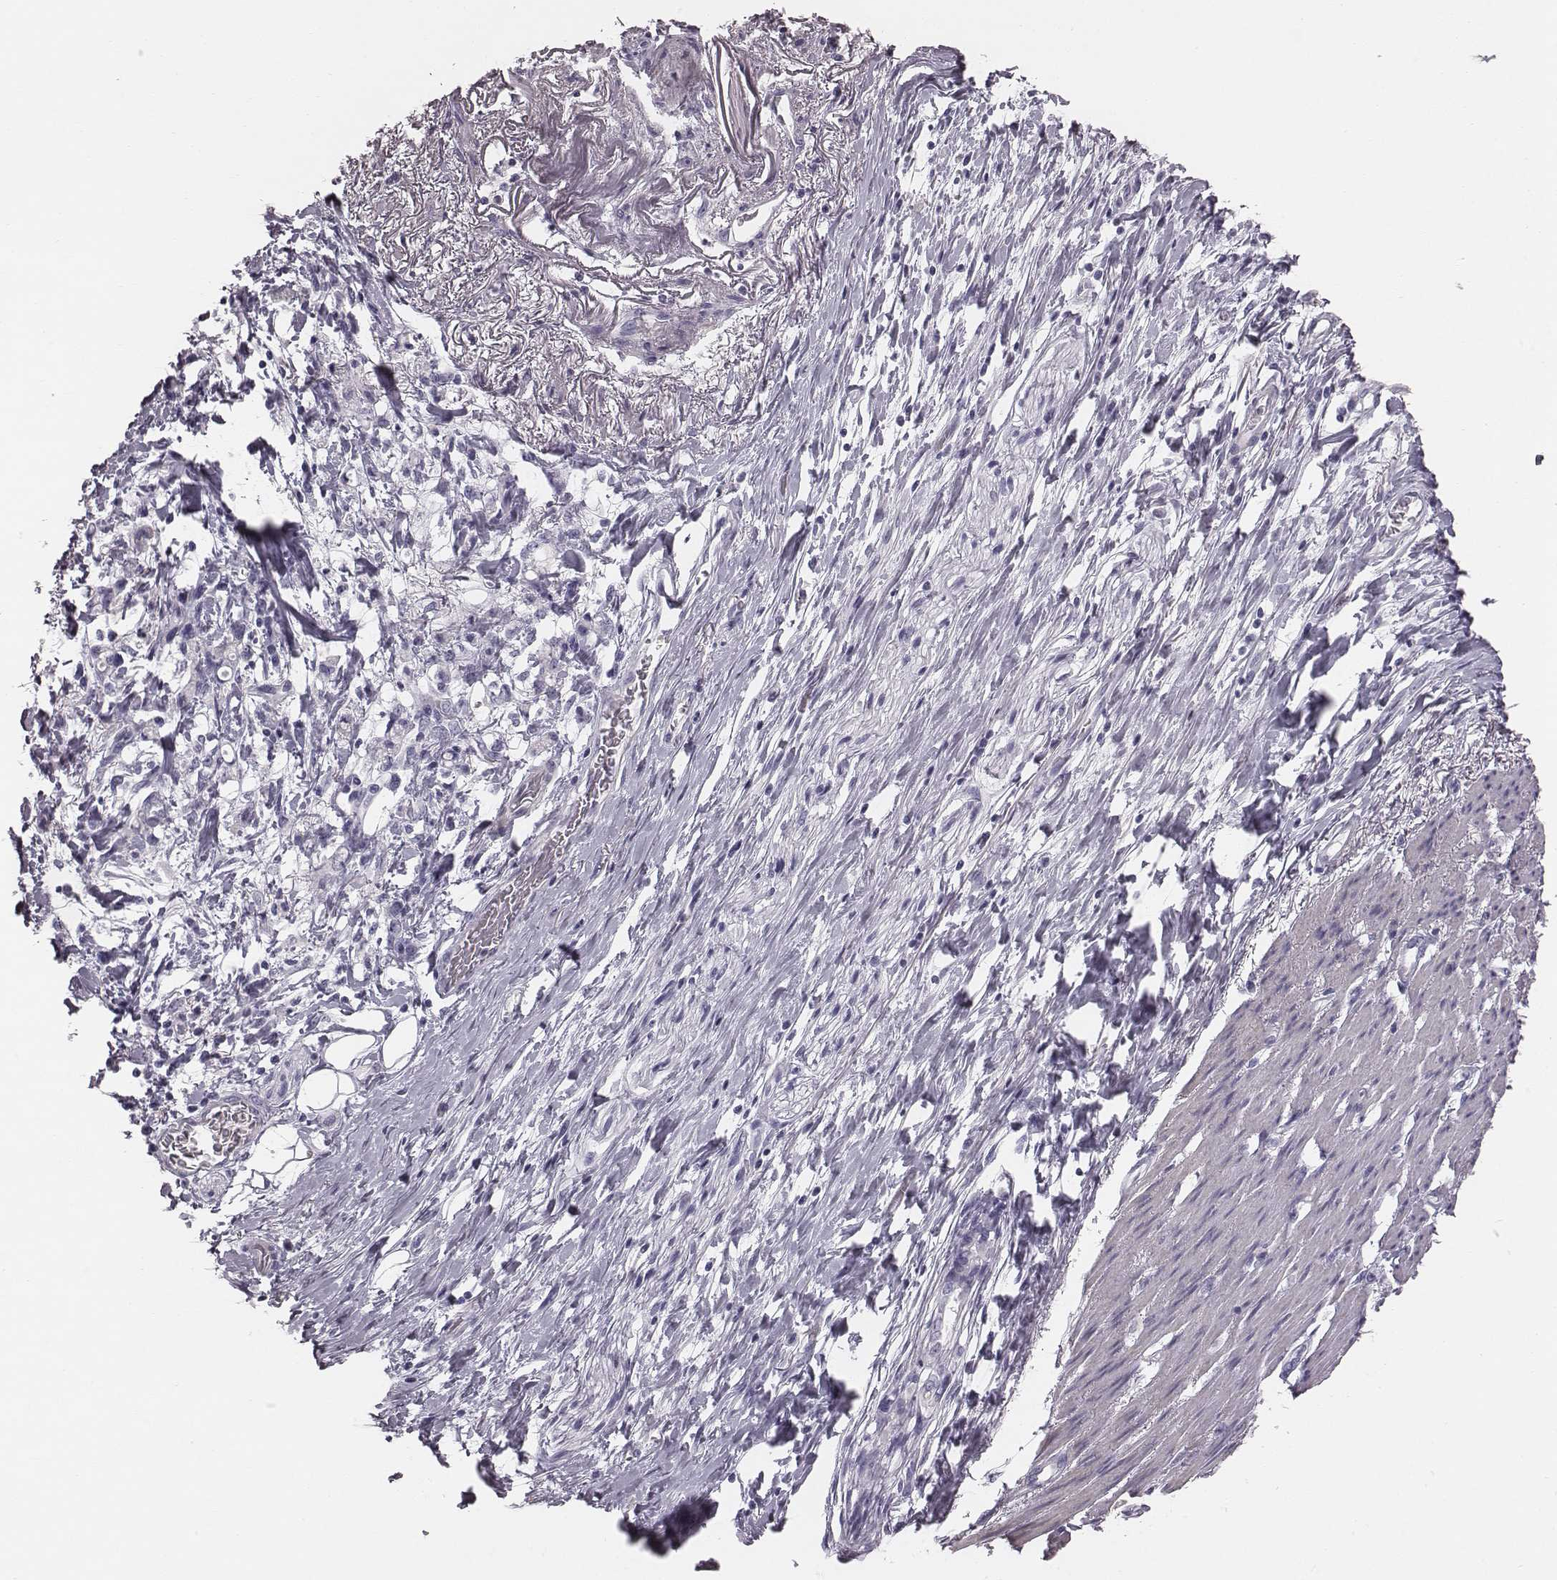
{"staining": {"intensity": "negative", "quantity": "none", "location": "none"}, "tissue": "stomach cancer", "cell_type": "Tumor cells", "image_type": "cancer", "snomed": [{"axis": "morphology", "description": "Adenocarcinoma, NOS"}, {"axis": "topography", "description": "Stomach"}], "caption": "The immunohistochemistry (IHC) image has no significant expression in tumor cells of stomach adenocarcinoma tissue.", "gene": "CRISP1", "patient": {"sex": "female", "age": 84}}